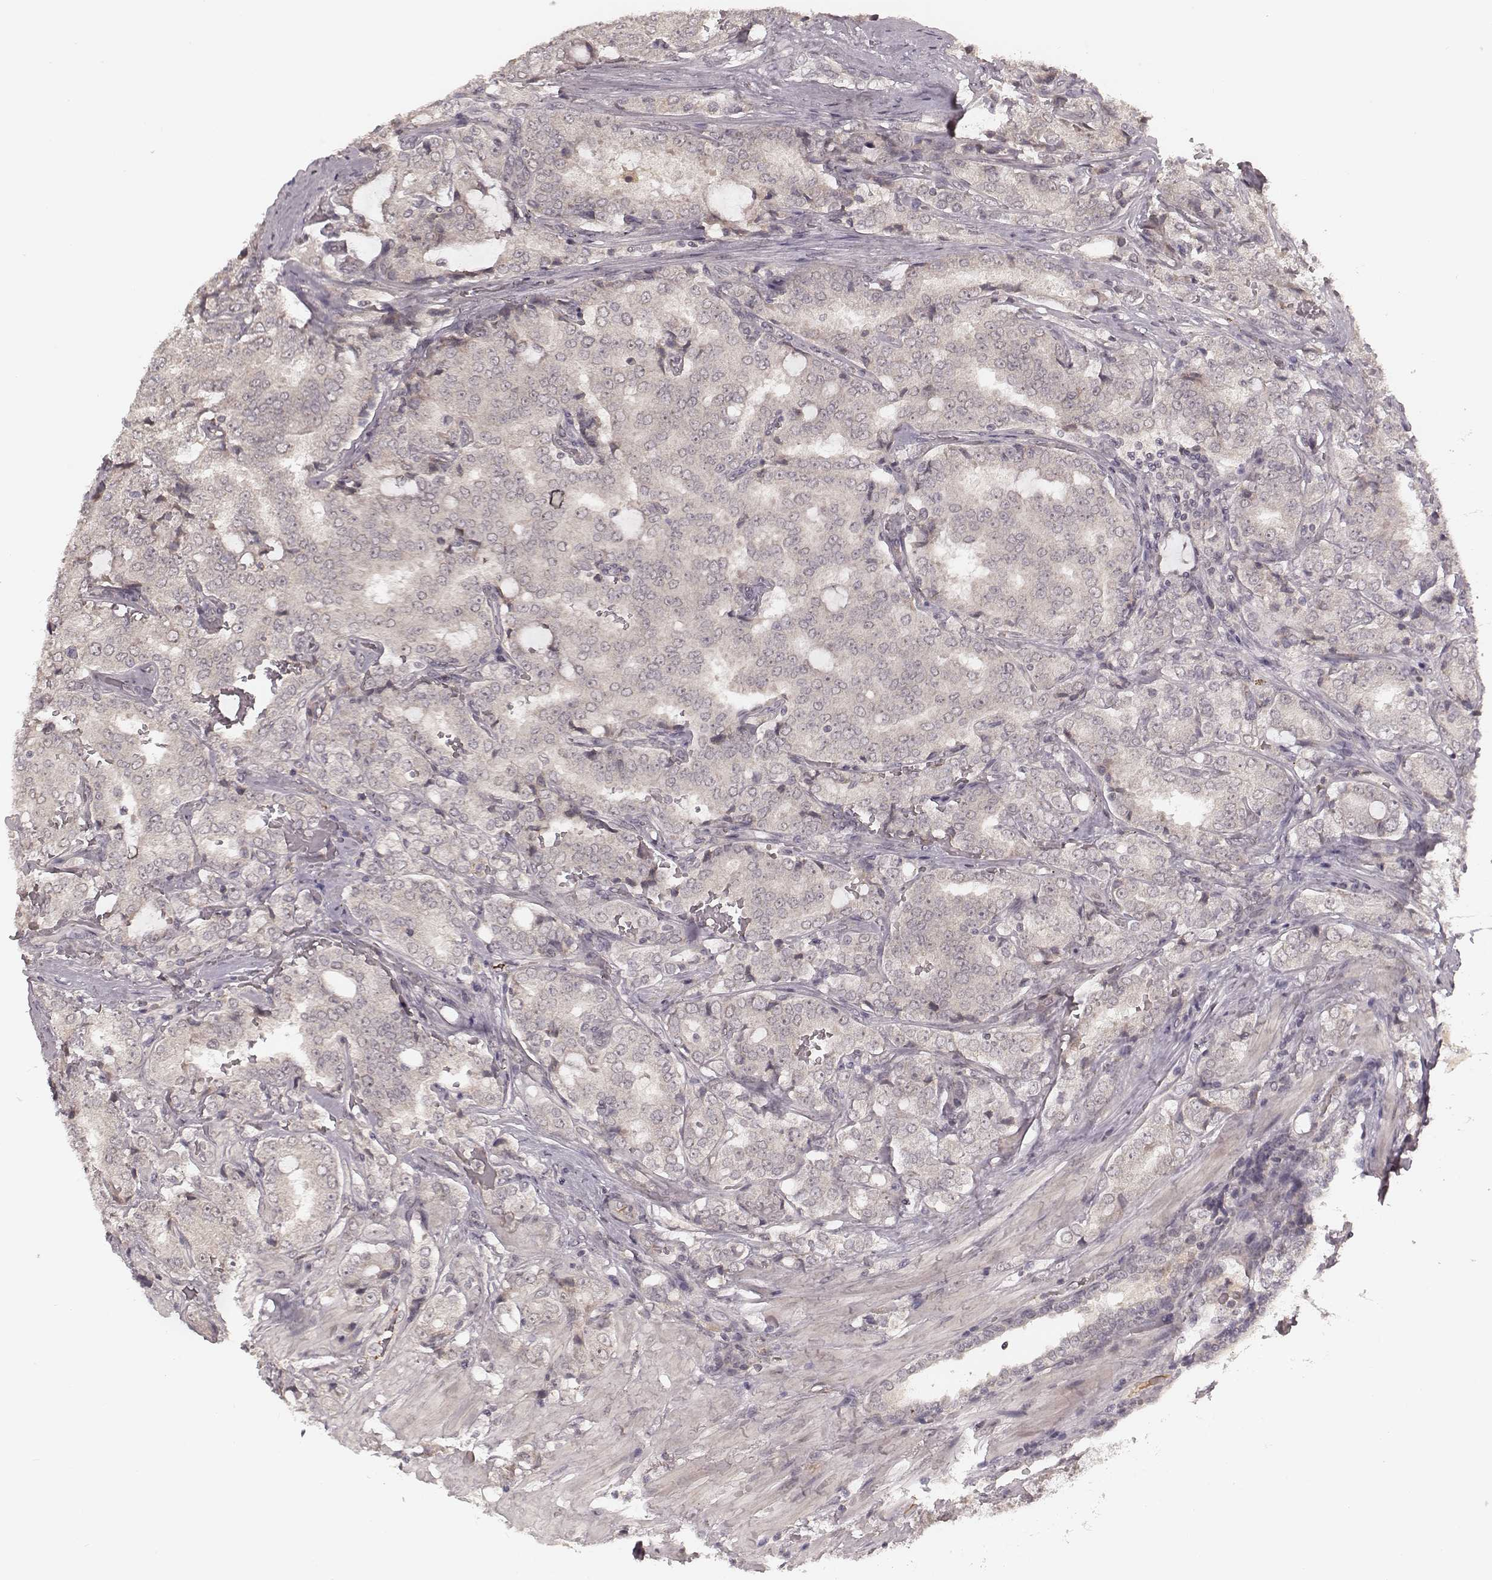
{"staining": {"intensity": "negative", "quantity": "none", "location": "none"}, "tissue": "prostate cancer", "cell_type": "Tumor cells", "image_type": "cancer", "snomed": [{"axis": "morphology", "description": "Adenocarcinoma, NOS"}, {"axis": "topography", "description": "Prostate"}], "caption": "Immunohistochemistry (IHC) histopathology image of human prostate cancer (adenocarcinoma) stained for a protein (brown), which displays no positivity in tumor cells.", "gene": "IL5", "patient": {"sex": "male", "age": 65}}